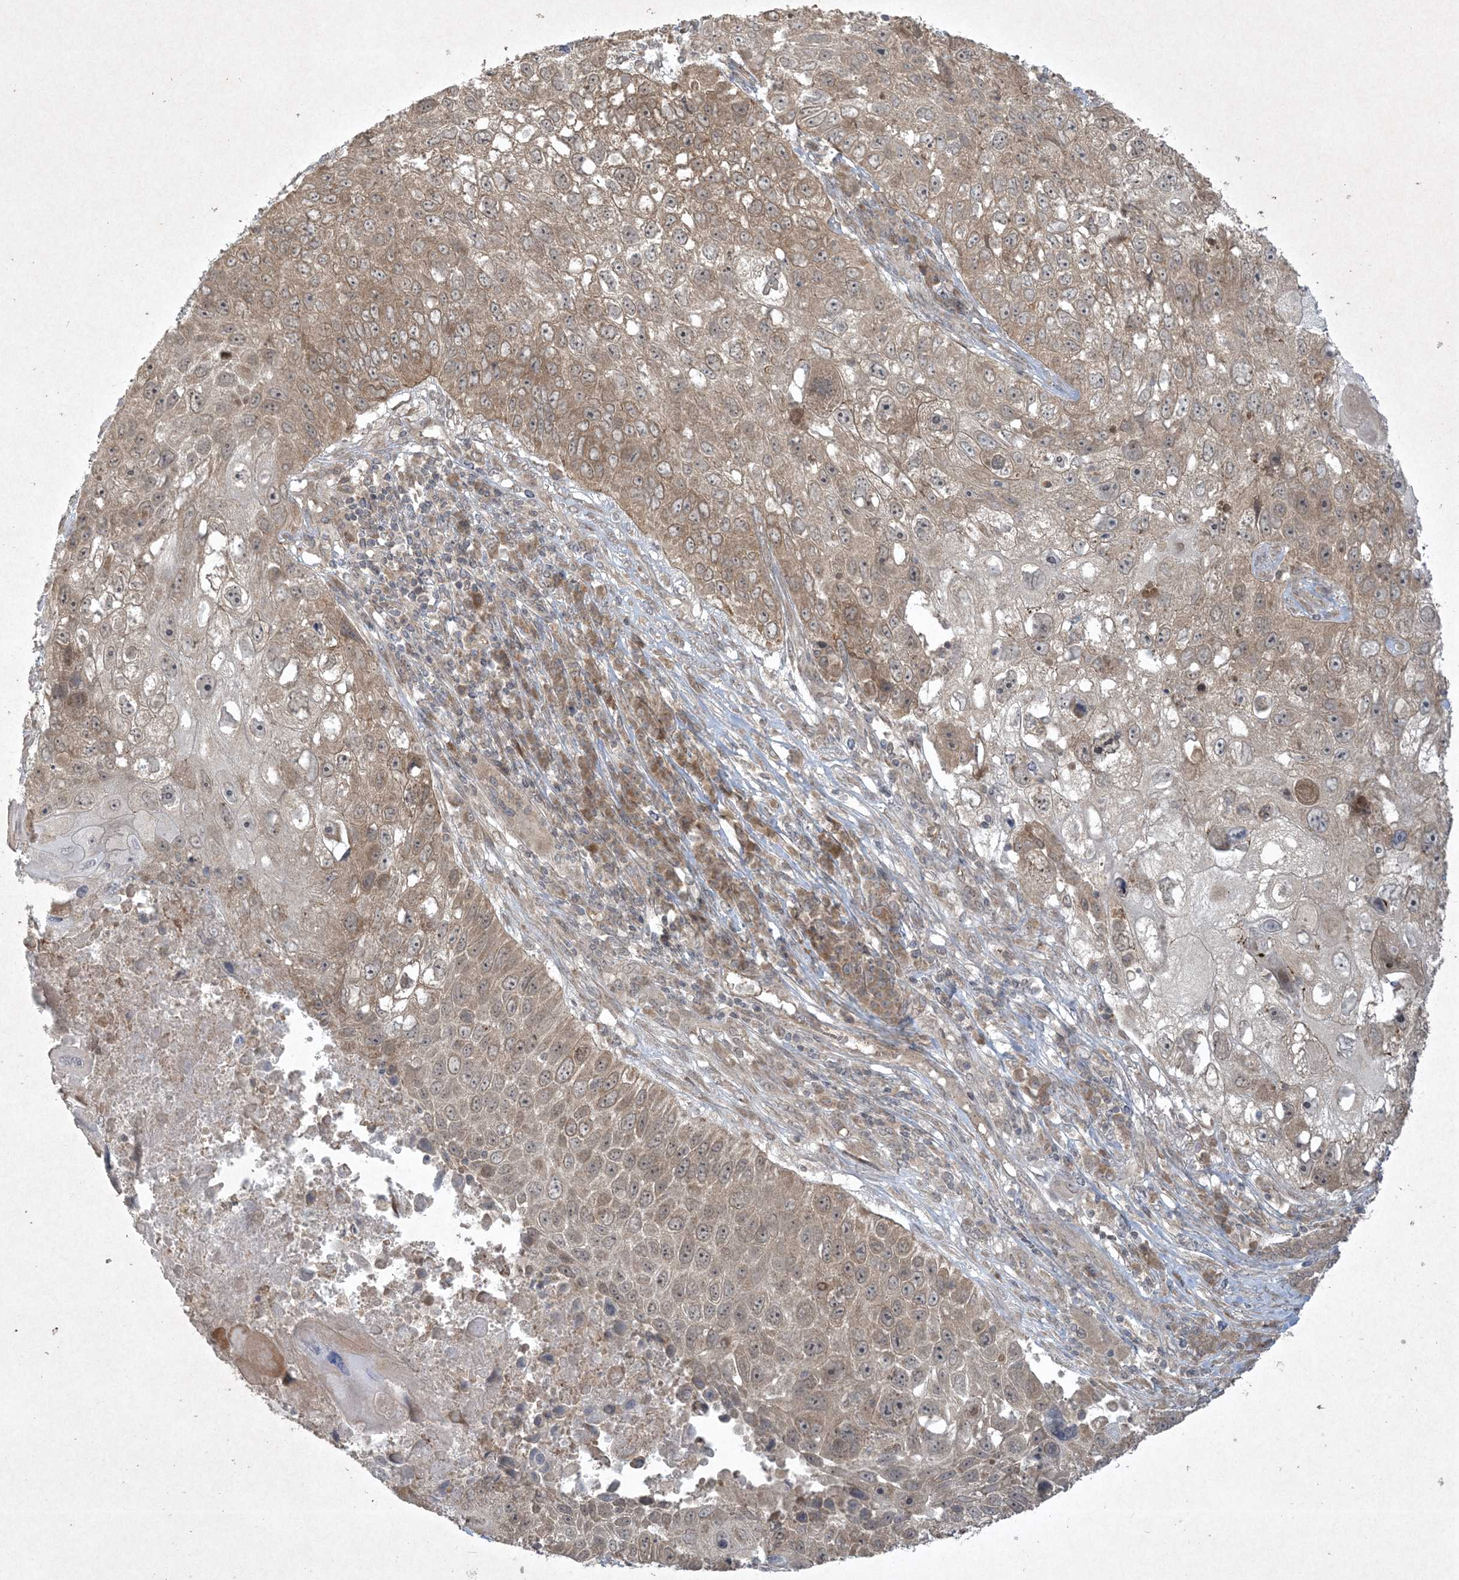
{"staining": {"intensity": "moderate", "quantity": ">75%", "location": "cytoplasmic/membranous,nuclear"}, "tissue": "lung cancer", "cell_type": "Tumor cells", "image_type": "cancer", "snomed": [{"axis": "morphology", "description": "Squamous cell carcinoma, NOS"}, {"axis": "topography", "description": "Lung"}], "caption": "Lung squamous cell carcinoma was stained to show a protein in brown. There is medium levels of moderate cytoplasmic/membranous and nuclear staining in about >75% of tumor cells. The staining was performed using DAB (3,3'-diaminobenzidine), with brown indicating positive protein expression. Nuclei are stained blue with hematoxylin.", "gene": "NRBP2", "patient": {"sex": "male", "age": 61}}